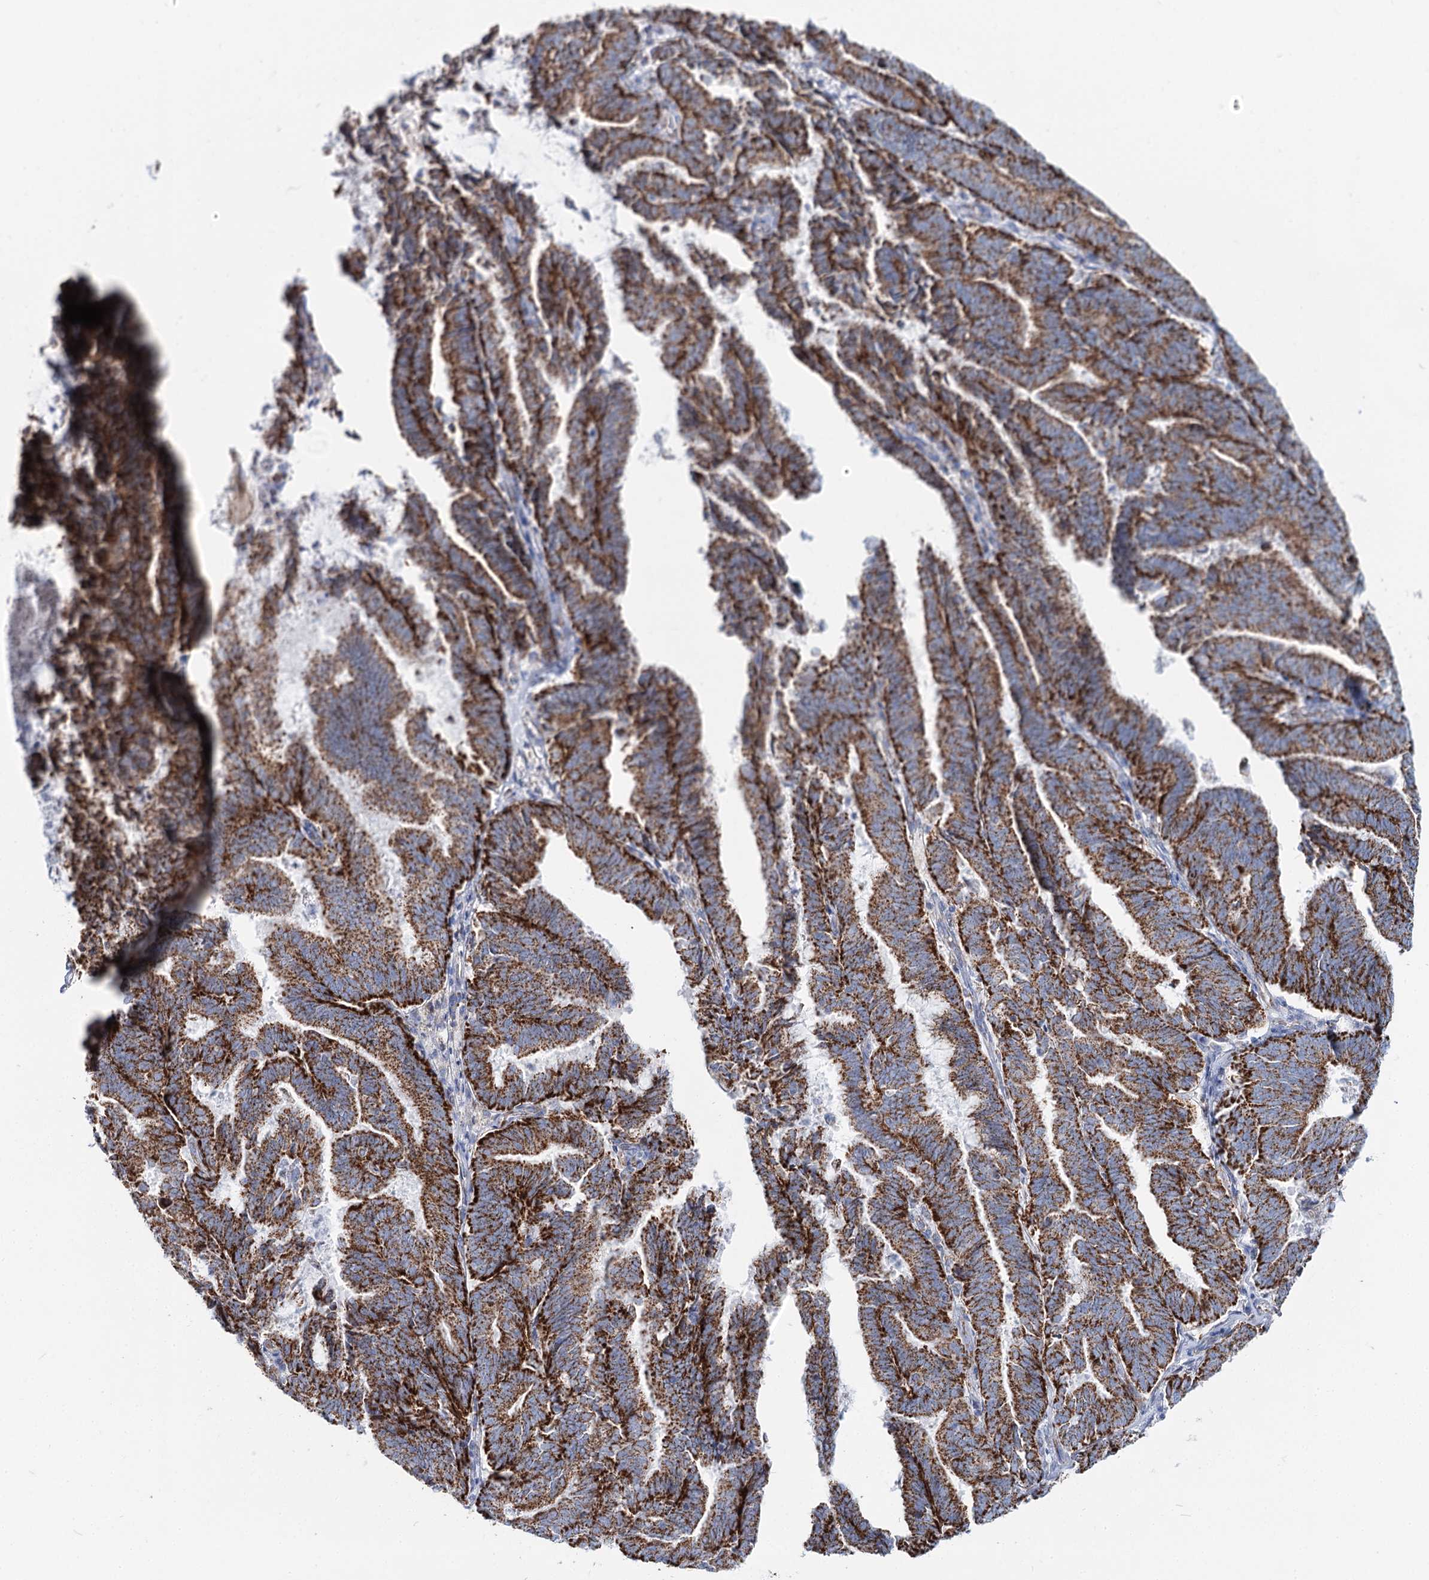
{"staining": {"intensity": "strong", "quantity": ">75%", "location": "cytoplasmic/membranous"}, "tissue": "endometrial cancer", "cell_type": "Tumor cells", "image_type": "cancer", "snomed": [{"axis": "morphology", "description": "Adenocarcinoma, NOS"}, {"axis": "topography", "description": "Endometrium"}], "caption": "Immunohistochemical staining of endometrial adenocarcinoma exhibits high levels of strong cytoplasmic/membranous protein positivity in approximately >75% of tumor cells.", "gene": "MCCC2", "patient": {"sex": "female", "age": 80}}